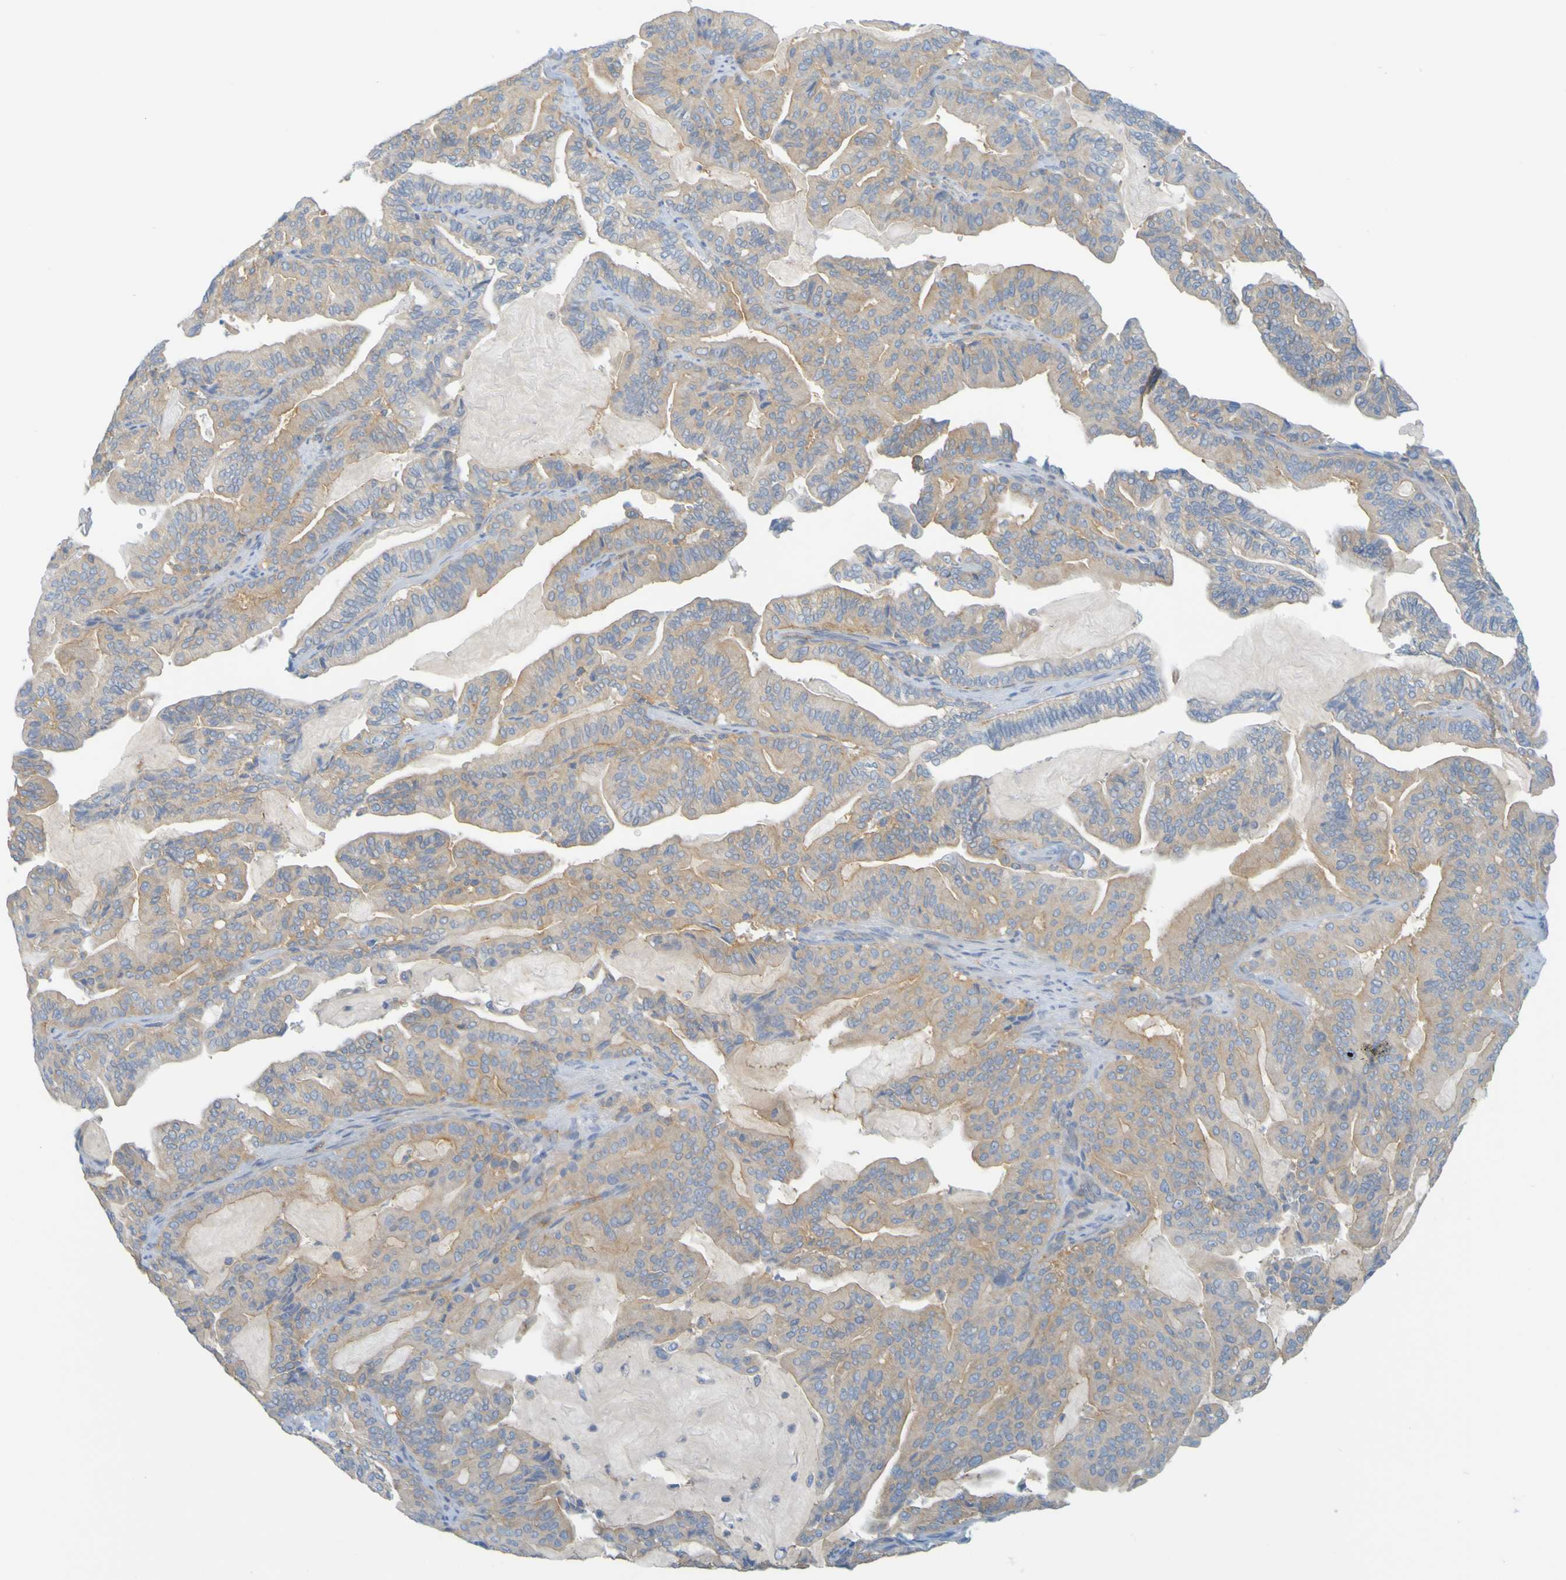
{"staining": {"intensity": "weak", "quantity": ">75%", "location": "cytoplasmic/membranous"}, "tissue": "pancreatic cancer", "cell_type": "Tumor cells", "image_type": "cancer", "snomed": [{"axis": "morphology", "description": "Adenocarcinoma, NOS"}, {"axis": "topography", "description": "Pancreas"}], "caption": "Brown immunohistochemical staining in human pancreatic cancer demonstrates weak cytoplasmic/membranous positivity in approximately >75% of tumor cells.", "gene": "APPL1", "patient": {"sex": "male", "age": 63}}